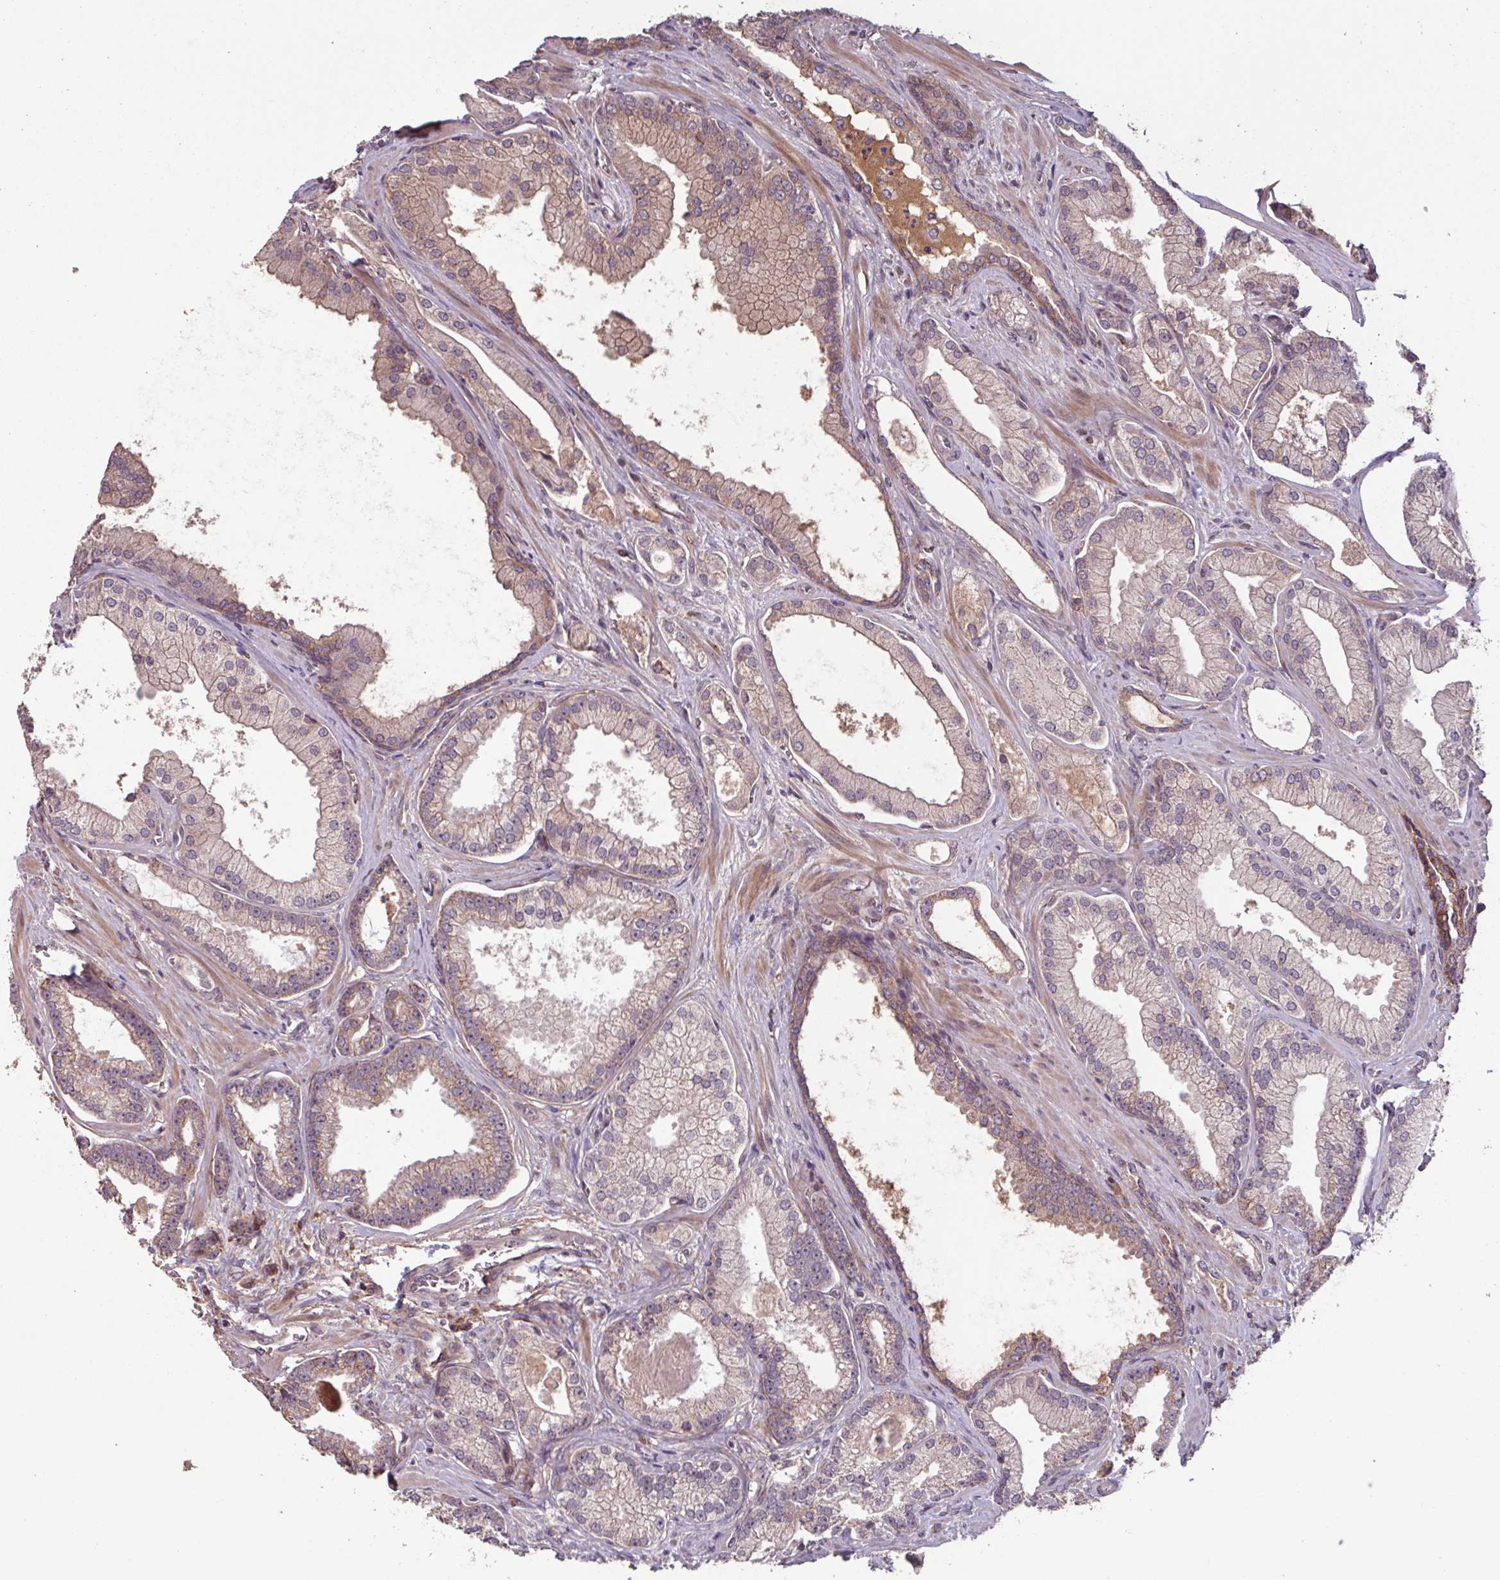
{"staining": {"intensity": "weak", "quantity": ">75%", "location": "cytoplasmic/membranous"}, "tissue": "prostate cancer", "cell_type": "Tumor cells", "image_type": "cancer", "snomed": [{"axis": "morphology", "description": "Adenocarcinoma, High grade"}, {"axis": "topography", "description": "Prostate"}], "caption": "This is an image of immunohistochemistry (IHC) staining of prostate cancer (adenocarcinoma (high-grade)), which shows weak expression in the cytoplasmic/membranous of tumor cells.", "gene": "TMEM88", "patient": {"sex": "male", "age": 68}}